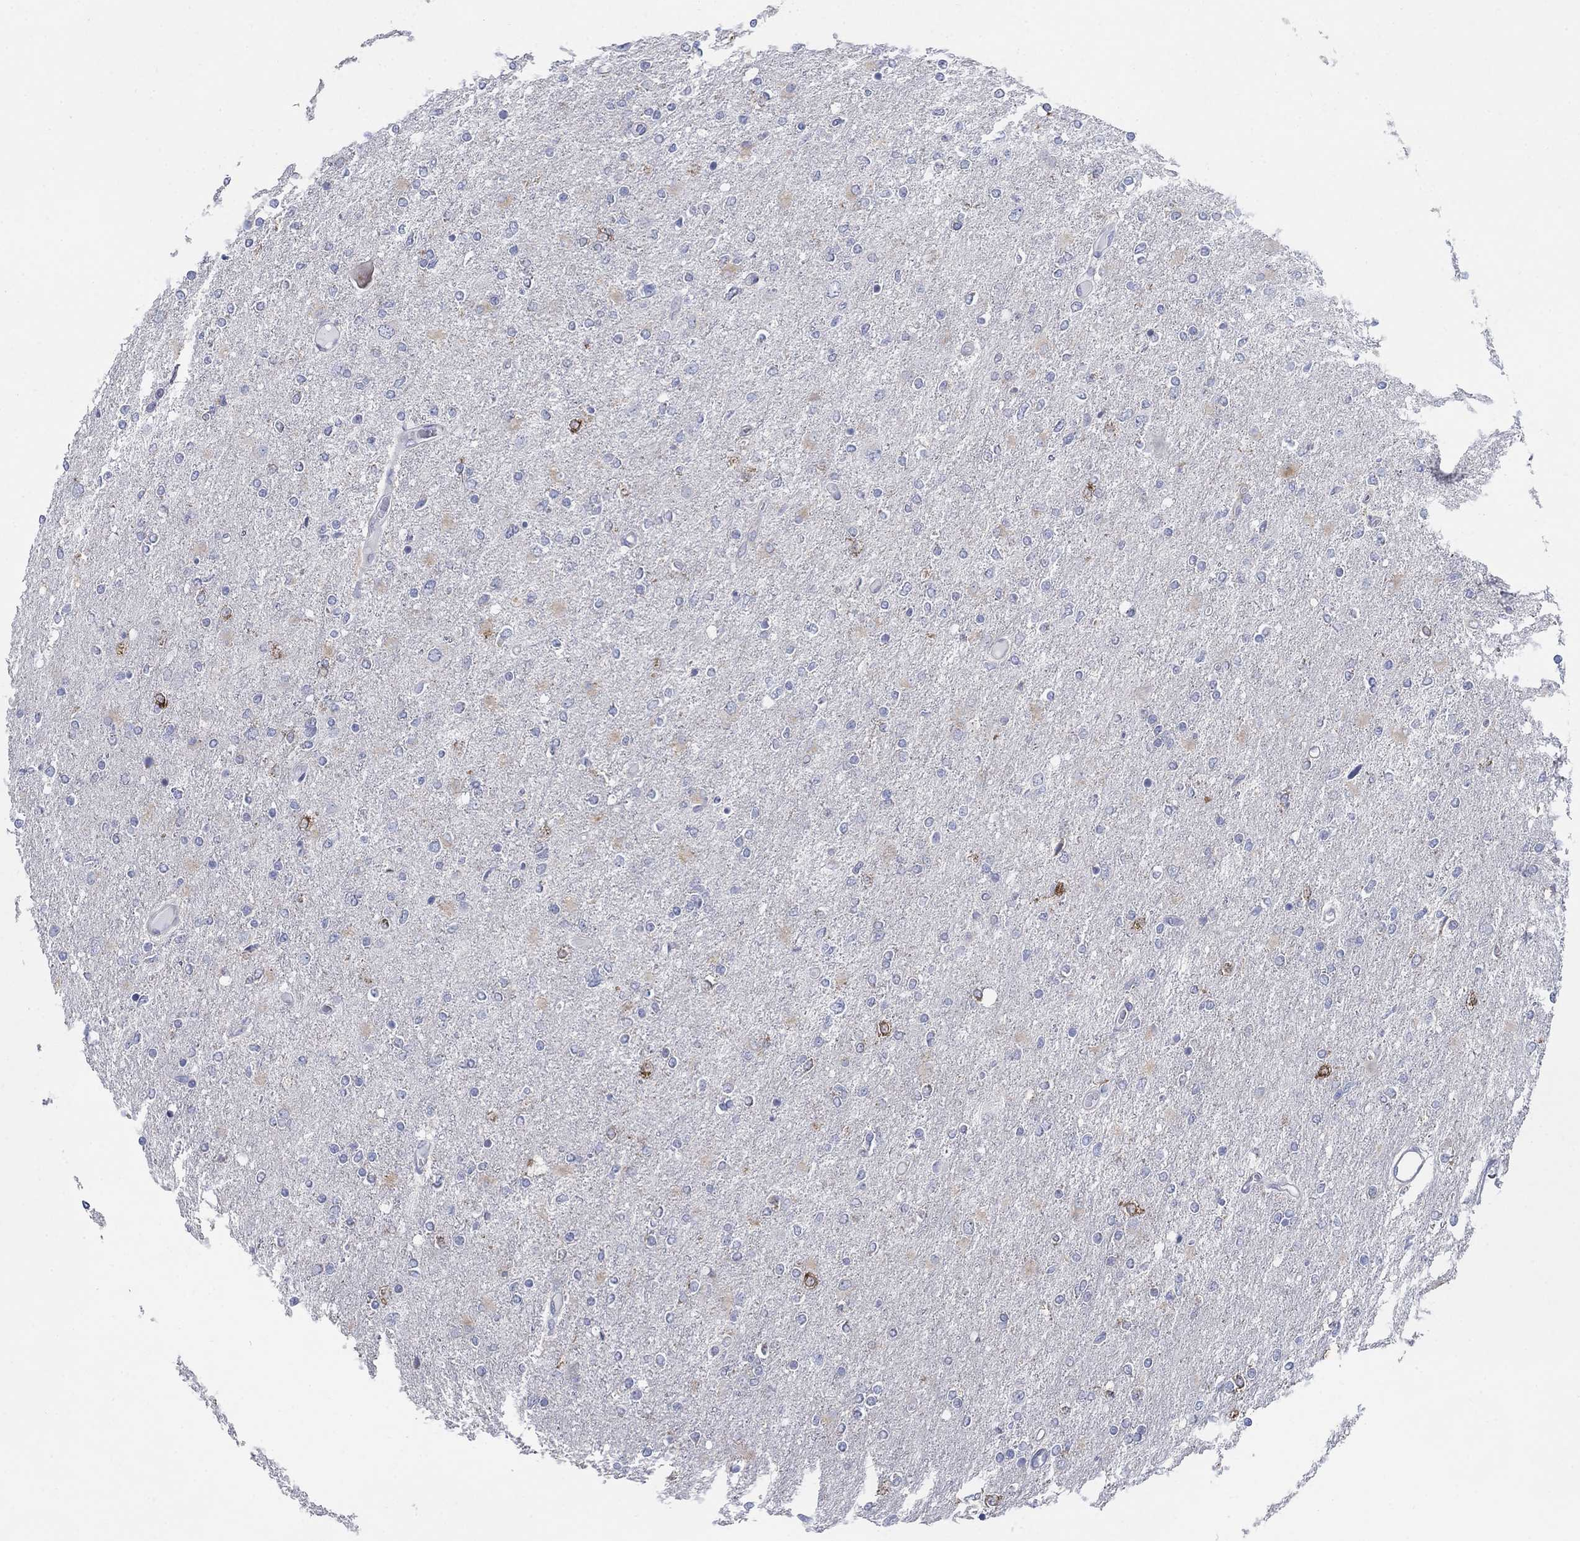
{"staining": {"intensity": "strong", "quantity": "<25%", "location": "cytoplasmic/membranous"}, "tissue": "glioma", "cell_type": "Tumor cells", "image_type": "cancer", "snomed": [{"axis": "morphology", "description": "Glioma, malignant, High grade"}, {"axis": "topography", "description": "Cerebral cortex"}], "caption": "Malignant glioma (high-grade) stained with DAB IHC shows medium levels of strong cytoplasmic/membranous staining in approximately <25% of tumor cells. (DAB = brown stain, brightfield microscopy at high magnification).", "gene": "SCCPDH", "patient": {"sex": "male", "age": 70}}